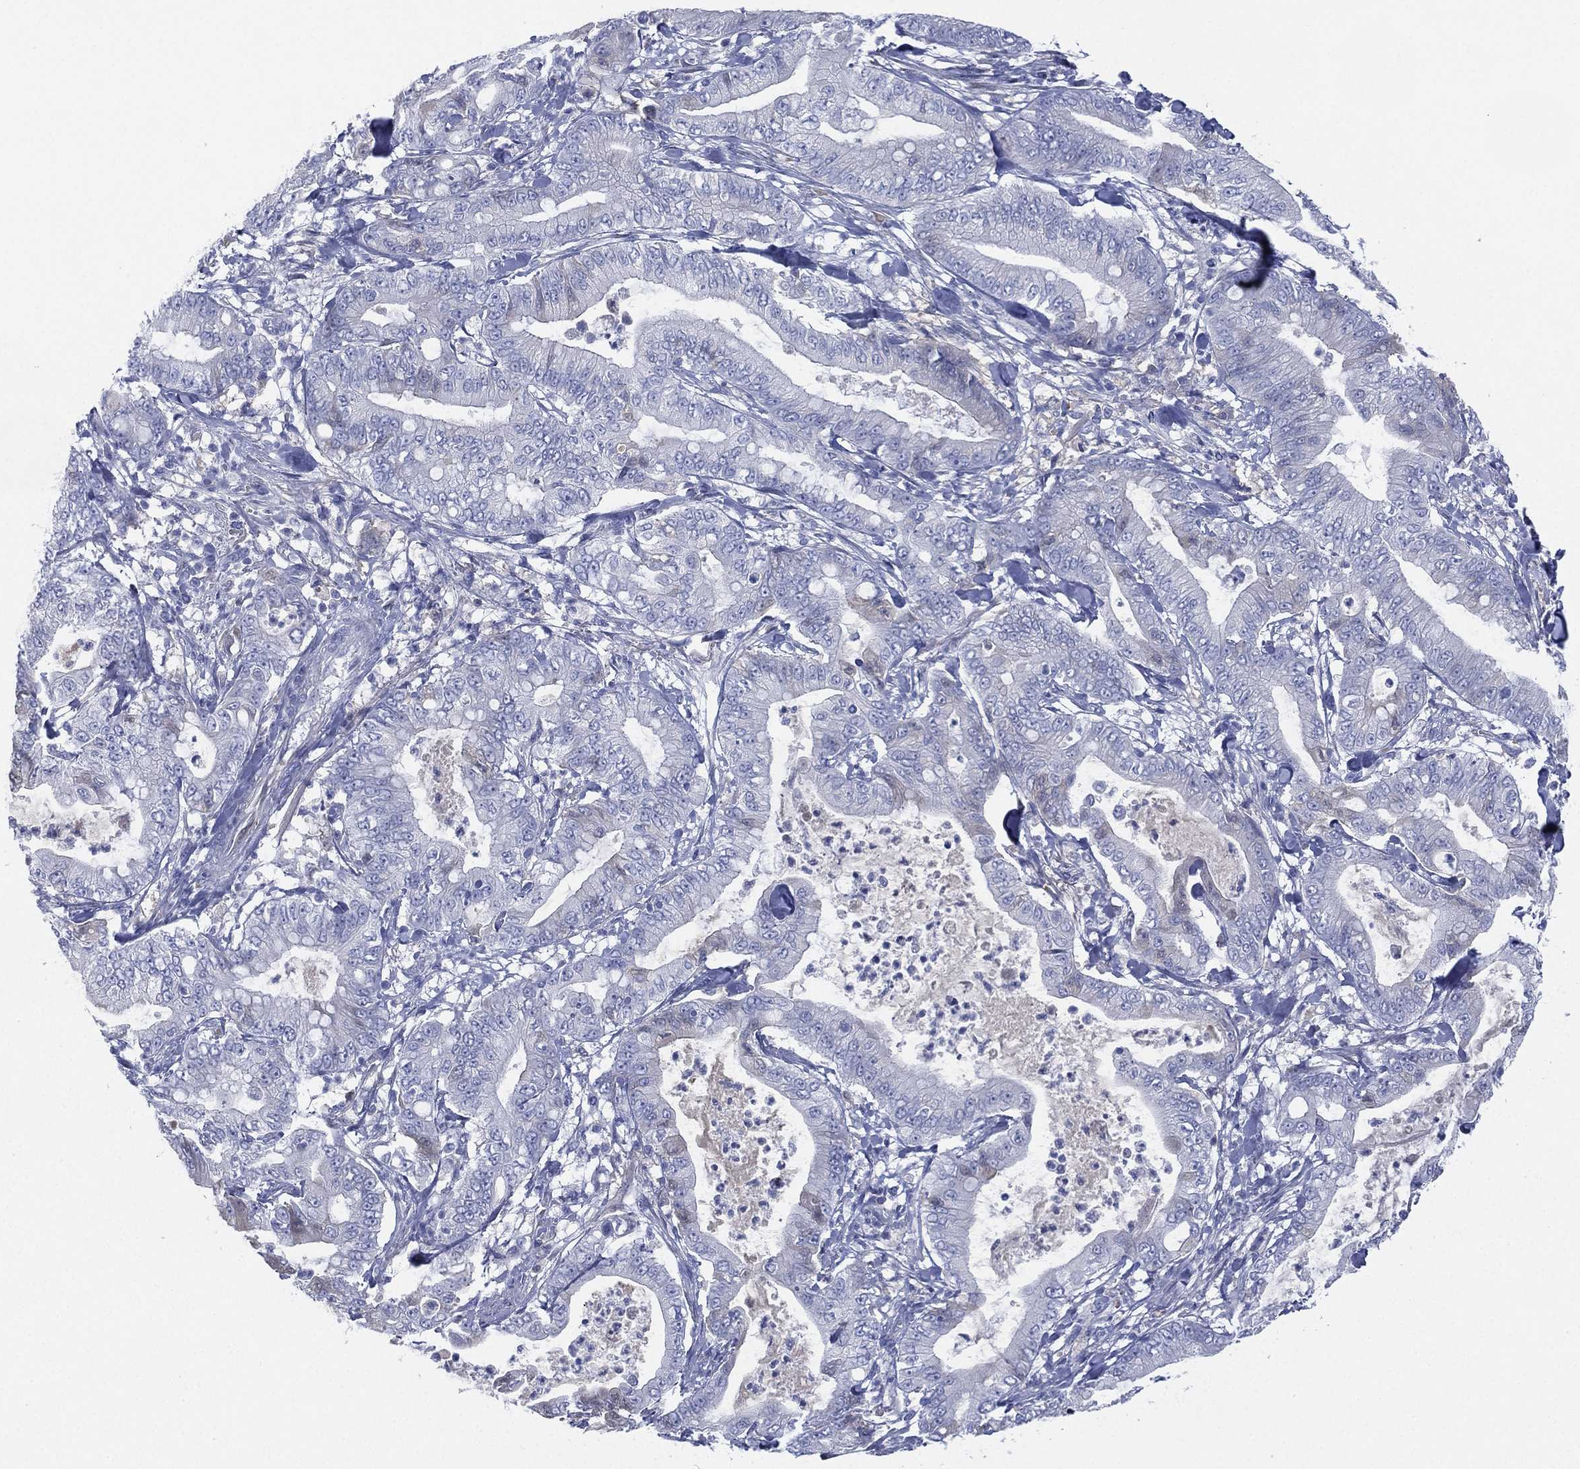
{"staining": {"intensity": "negative", "quantity": "none", "location": "none"}, "tissue": "pancreatic cancer", "cell_type": "Tumor cells", "image_type": "cancer", "snomed": [{"axis": "morphology", "description": "Adenocarcinoma, NOS"}, {"axis": "topography", "description": "Pancreas"}], "caption": "Immunohistochemistry histopathology image of neoplastic tissue: pancreatic cancer stained with DAB (3,3'-diaminobenzidine) shows no significant protein positivity in tumor cells. (DAB IHC visualized using brightfield microscopy, high magnification).", "gene": "CYP2D6", "patient": {"sex": "male", "age": 71}}